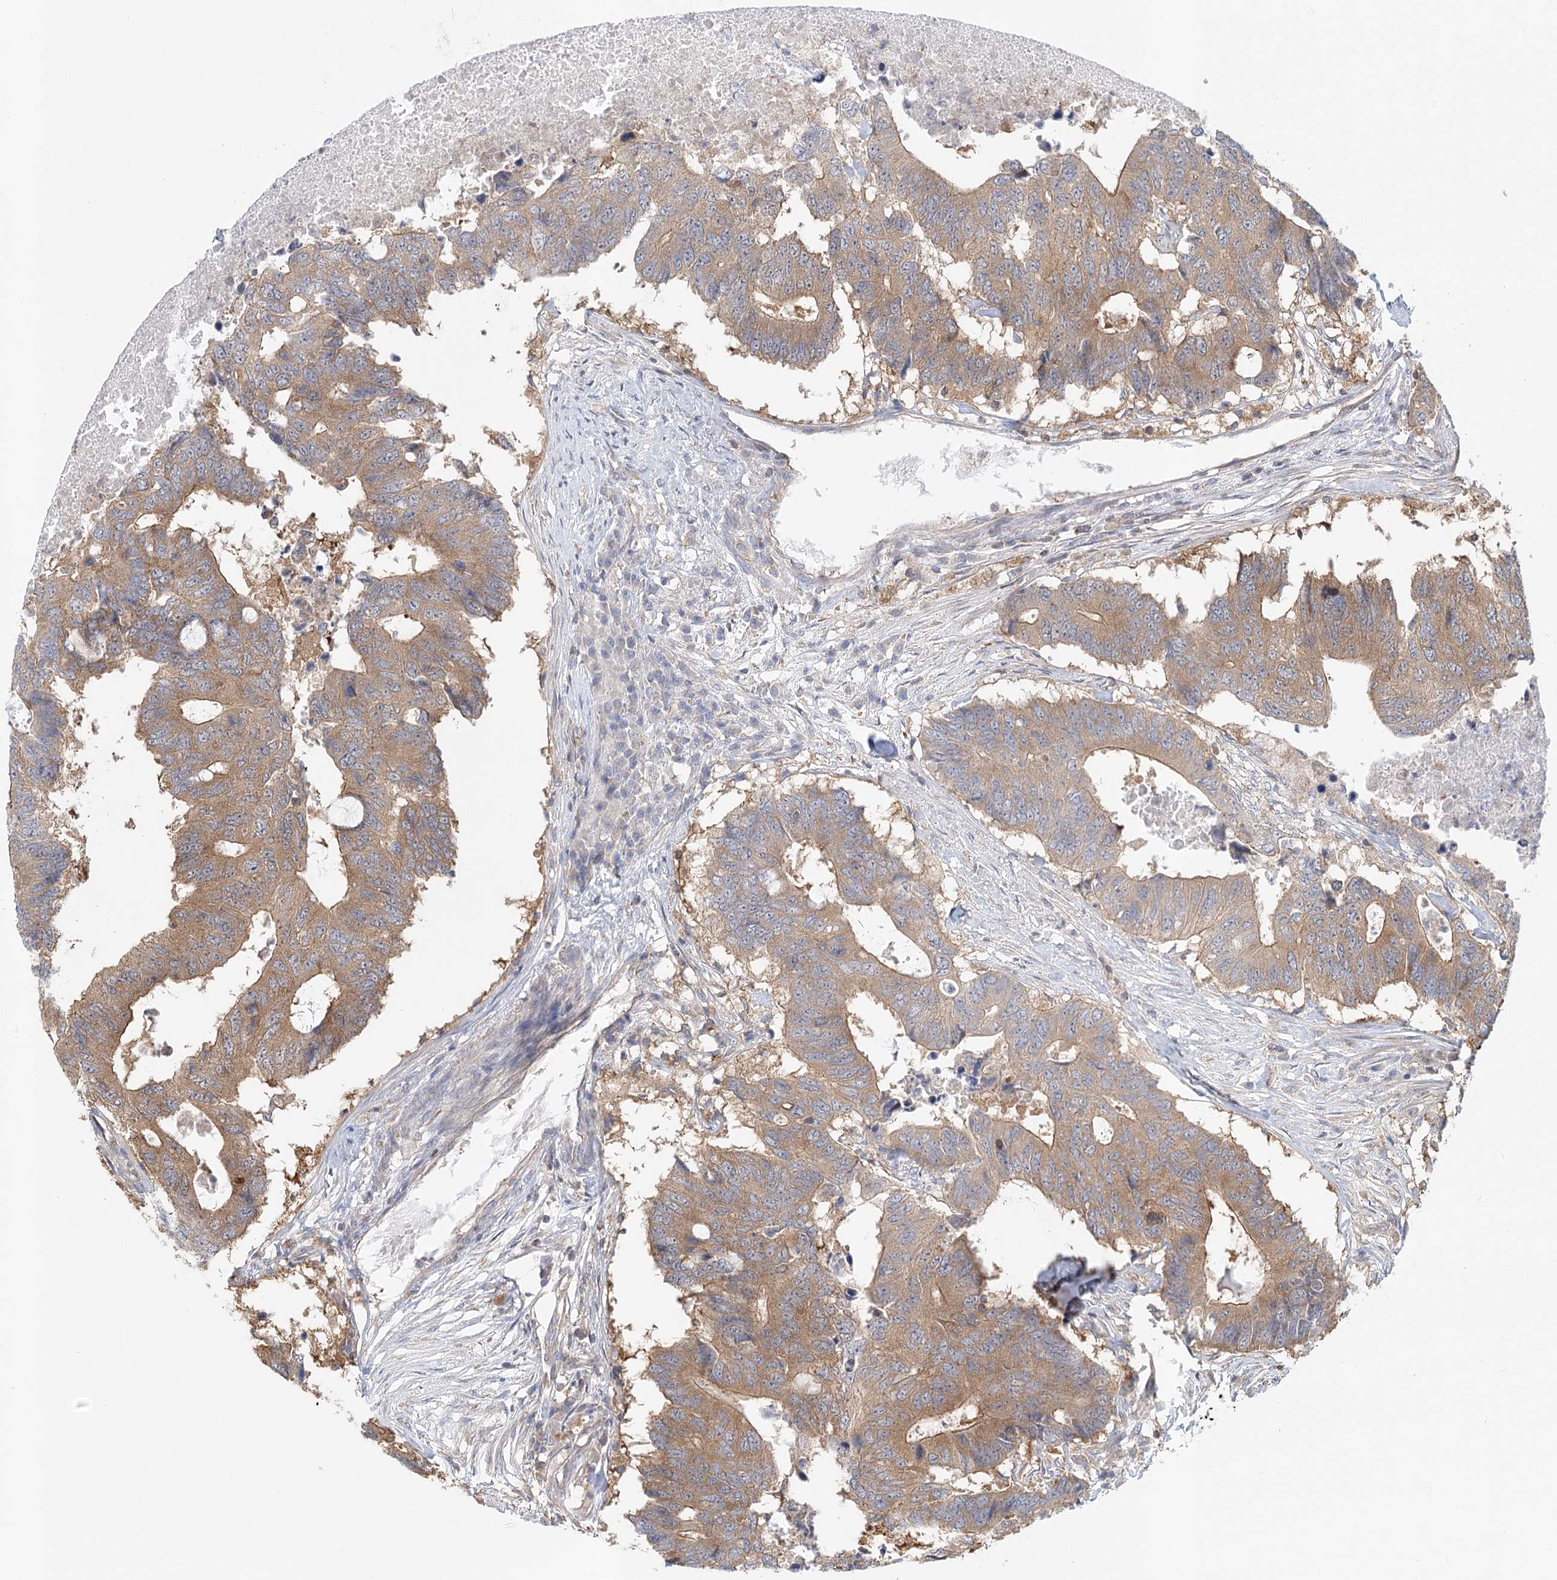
{"staining": {"intensity": "moderate", "quantity": ">75%", "location": "cytoplasmic/membranous"}, "tissue": "colorectal cancer", "cell_type": "Tumor cells", "image_type": "cancer", "snomed": [{"axis": "morphology", "description": "Adenocarcinoma, NOS"}, {"axis": "topography", "description": "Colon"}], "caption": "Colorectal adenocarcinoma stained with immunohistochemistry reveals moderate cytoplasmic/membranous expression in approximately >75% of tumor cells. (brown staining indicates protein expression, while blue staining denotes nuclei).", "gene": "UMPS", "patient": {"sex": "male", "age": 71}}